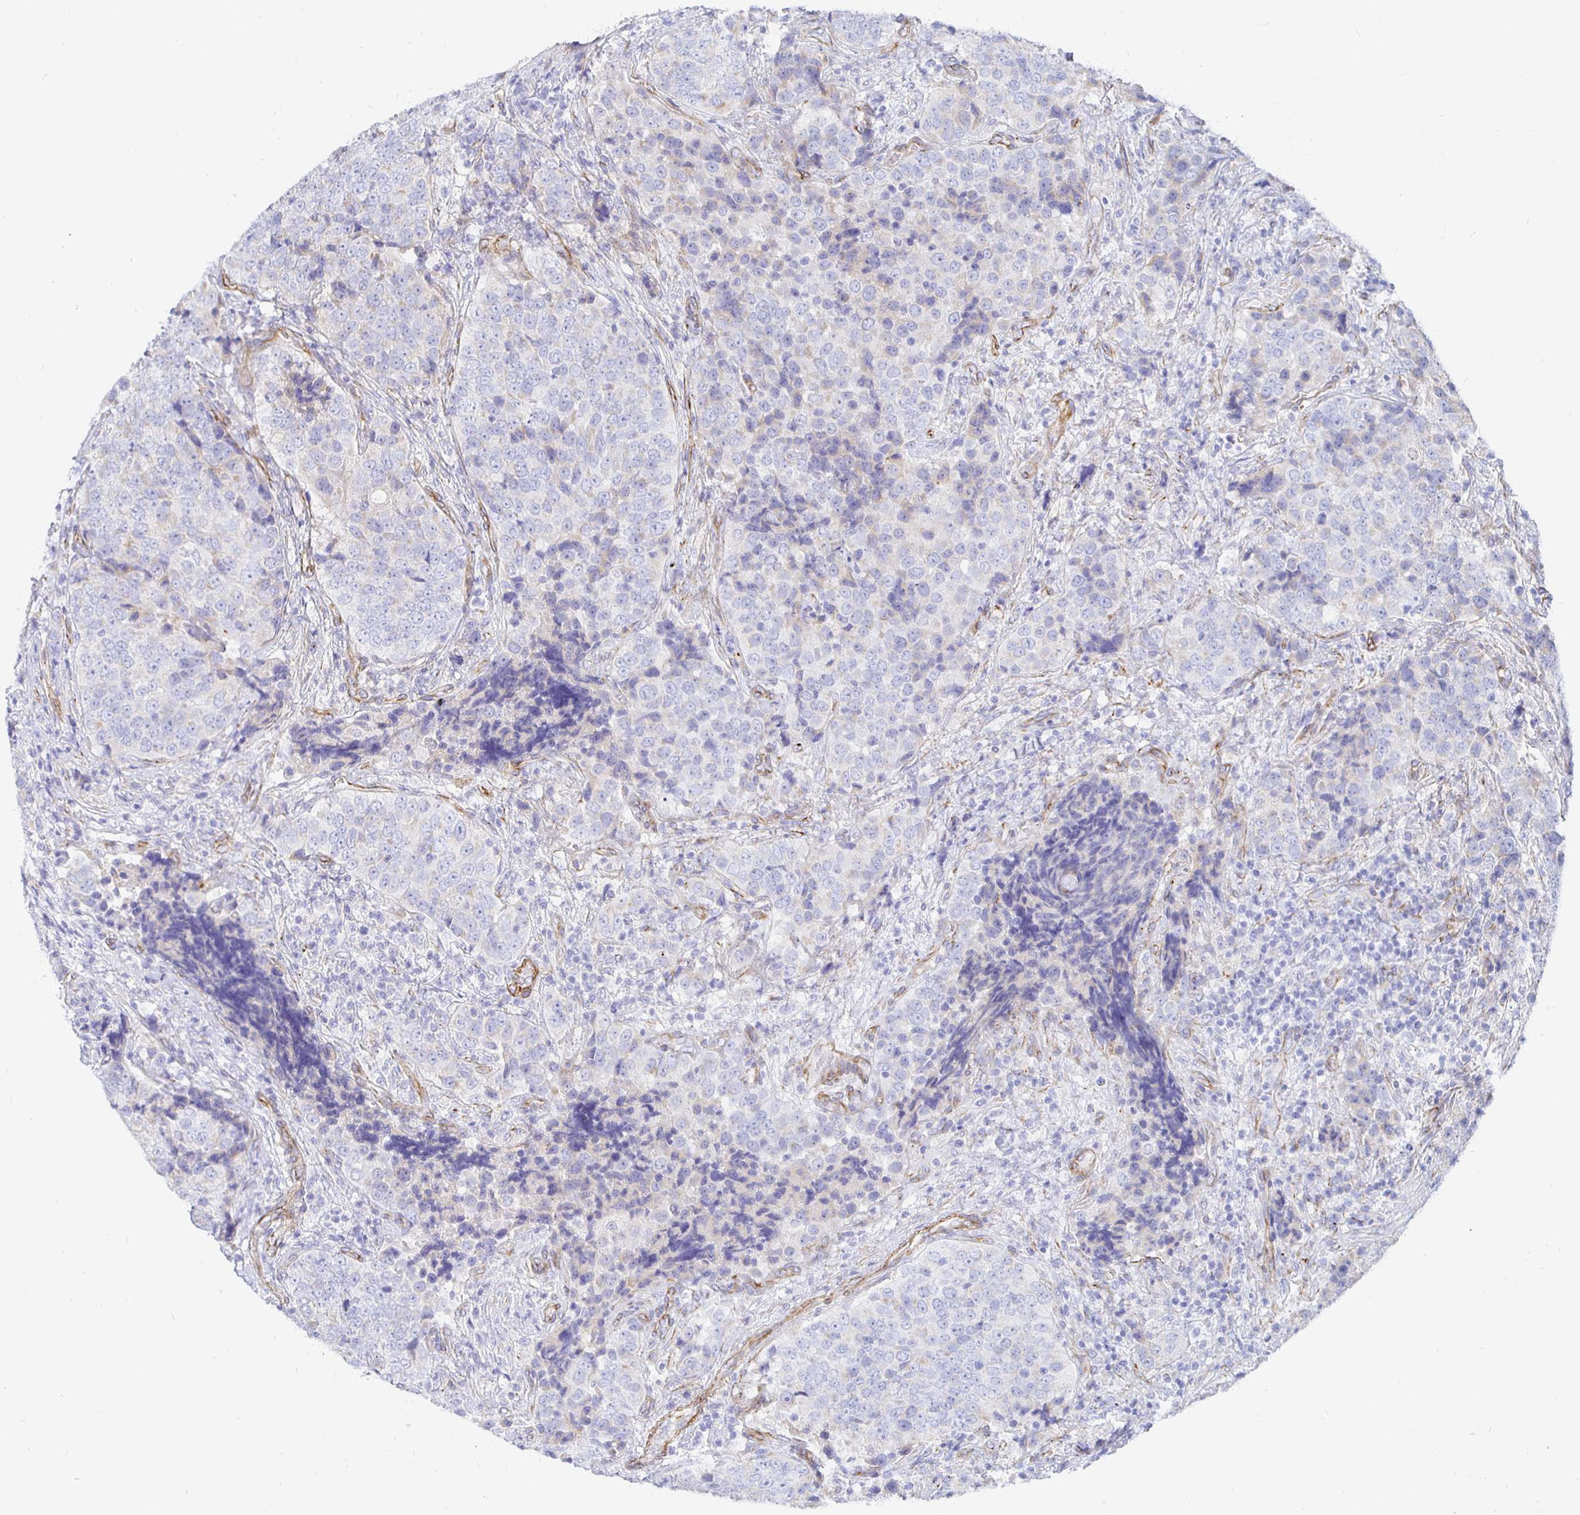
{"staining": {"intensity": "negative", "quantity": "none", "location": "none"}, "tissue": "urothelial cancer", "cell_type": "Tumor cells", "image_type": "cancer", "snomed": [{"axis": "morphology", "description": "Urothelial carcinoma, NOS"}, {"axis": "topography", "description": "Urinary bladder"}], "caption": "This photomicrograph is of transitional cell carcinoma stained with immunohistochemistry (IHC) to label a protein in brown with the nuclei are counter-stained blue. There is no staining in tumor cells.", "gene": "COX16", "patient": {"sex": "male", "age": 52}}